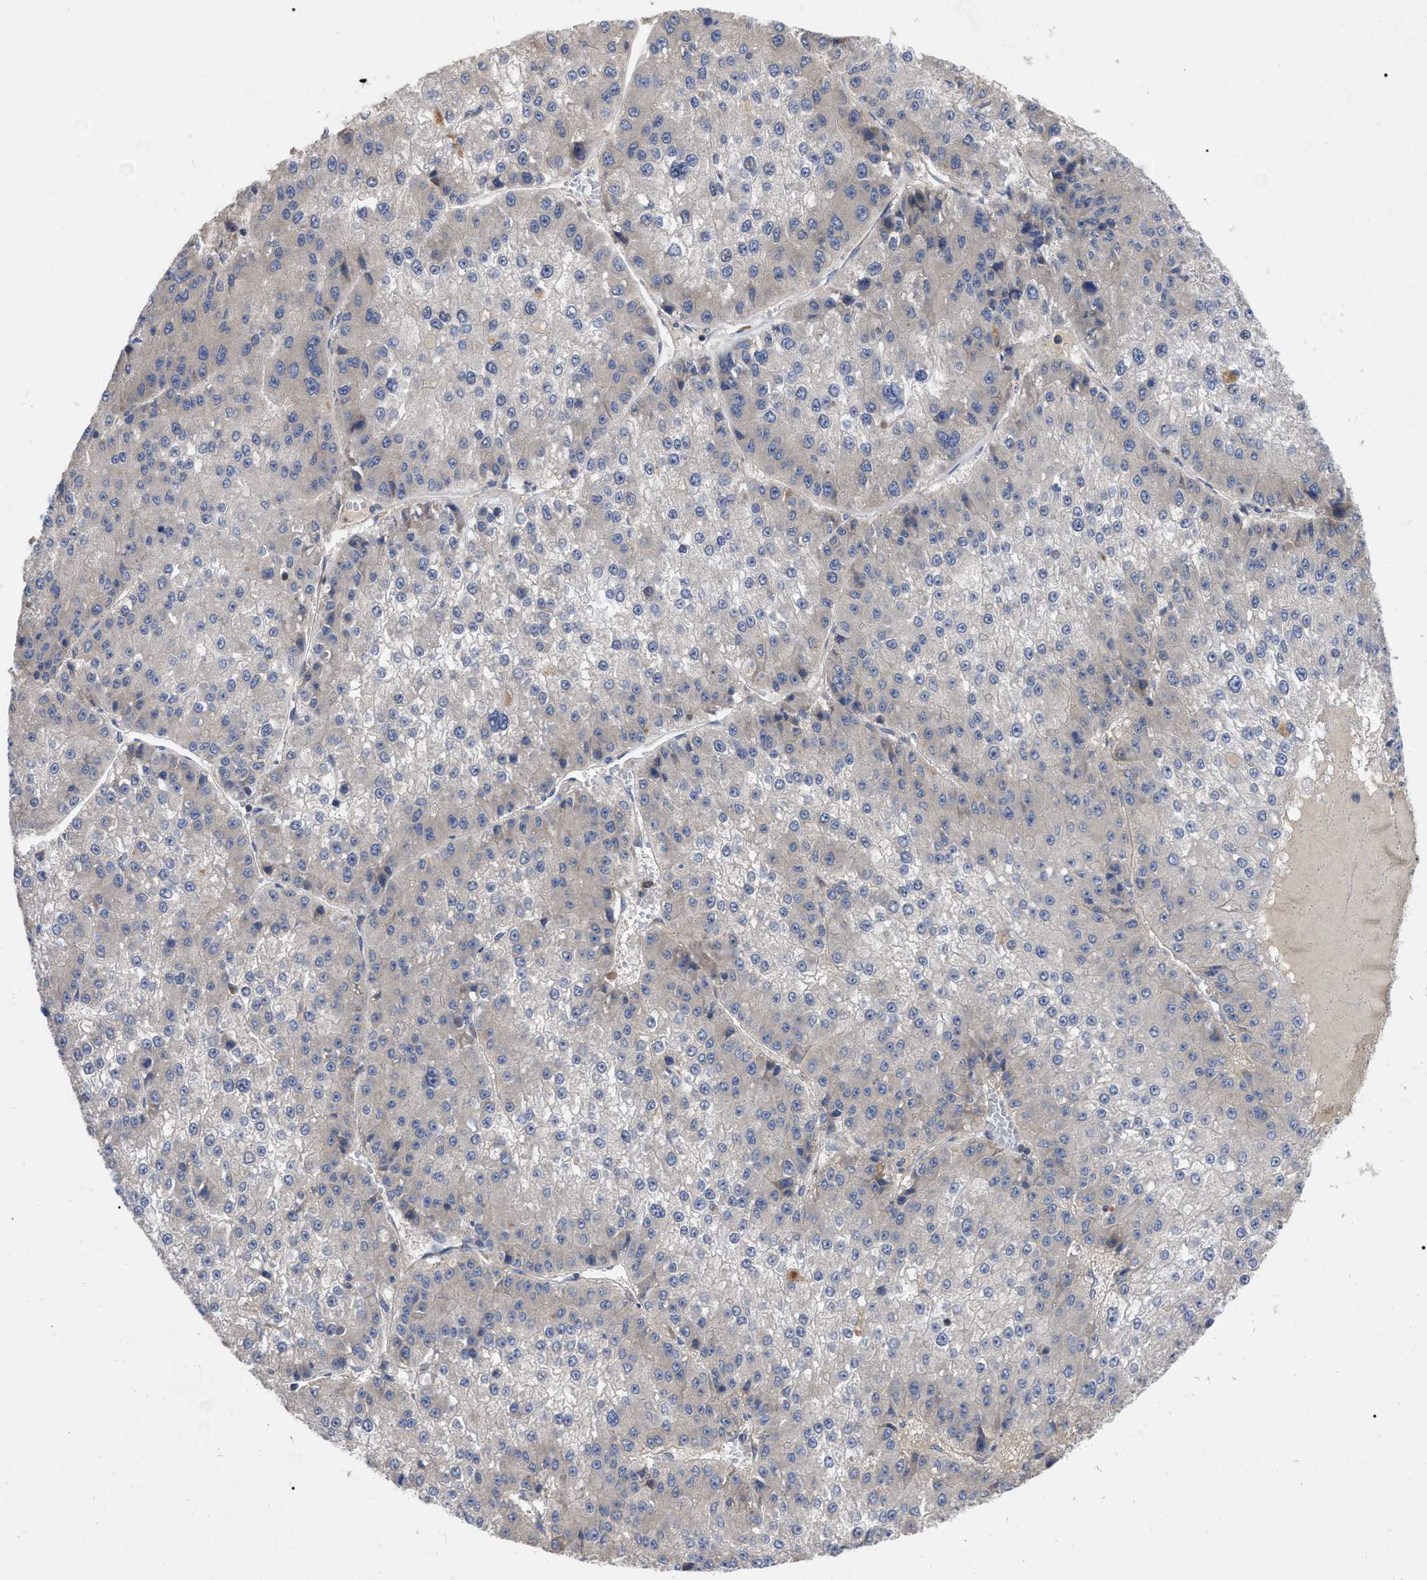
{"staining": {"intensity": "negative", "quantity": "none", "location": "none"}, "tissue": "liver cancer", "cell_type": "Tumor cells", "image_type": "cancer", "snomed": [{"axis": "morphology", "description": "Carcinoma, Hepatocellular, NOS"}, {"axis": "topography", "description": "Liver"}], "caption": "This image is of liver cancer (hepatocellular carcinoma) stained with immunohistochemistry to label a protein in brown with the nuclei are counter-stained blue. There is no expression in tumor cells.", "gene": "RAP1GDS1", "patient": {"sex": "female", "age": 73}}